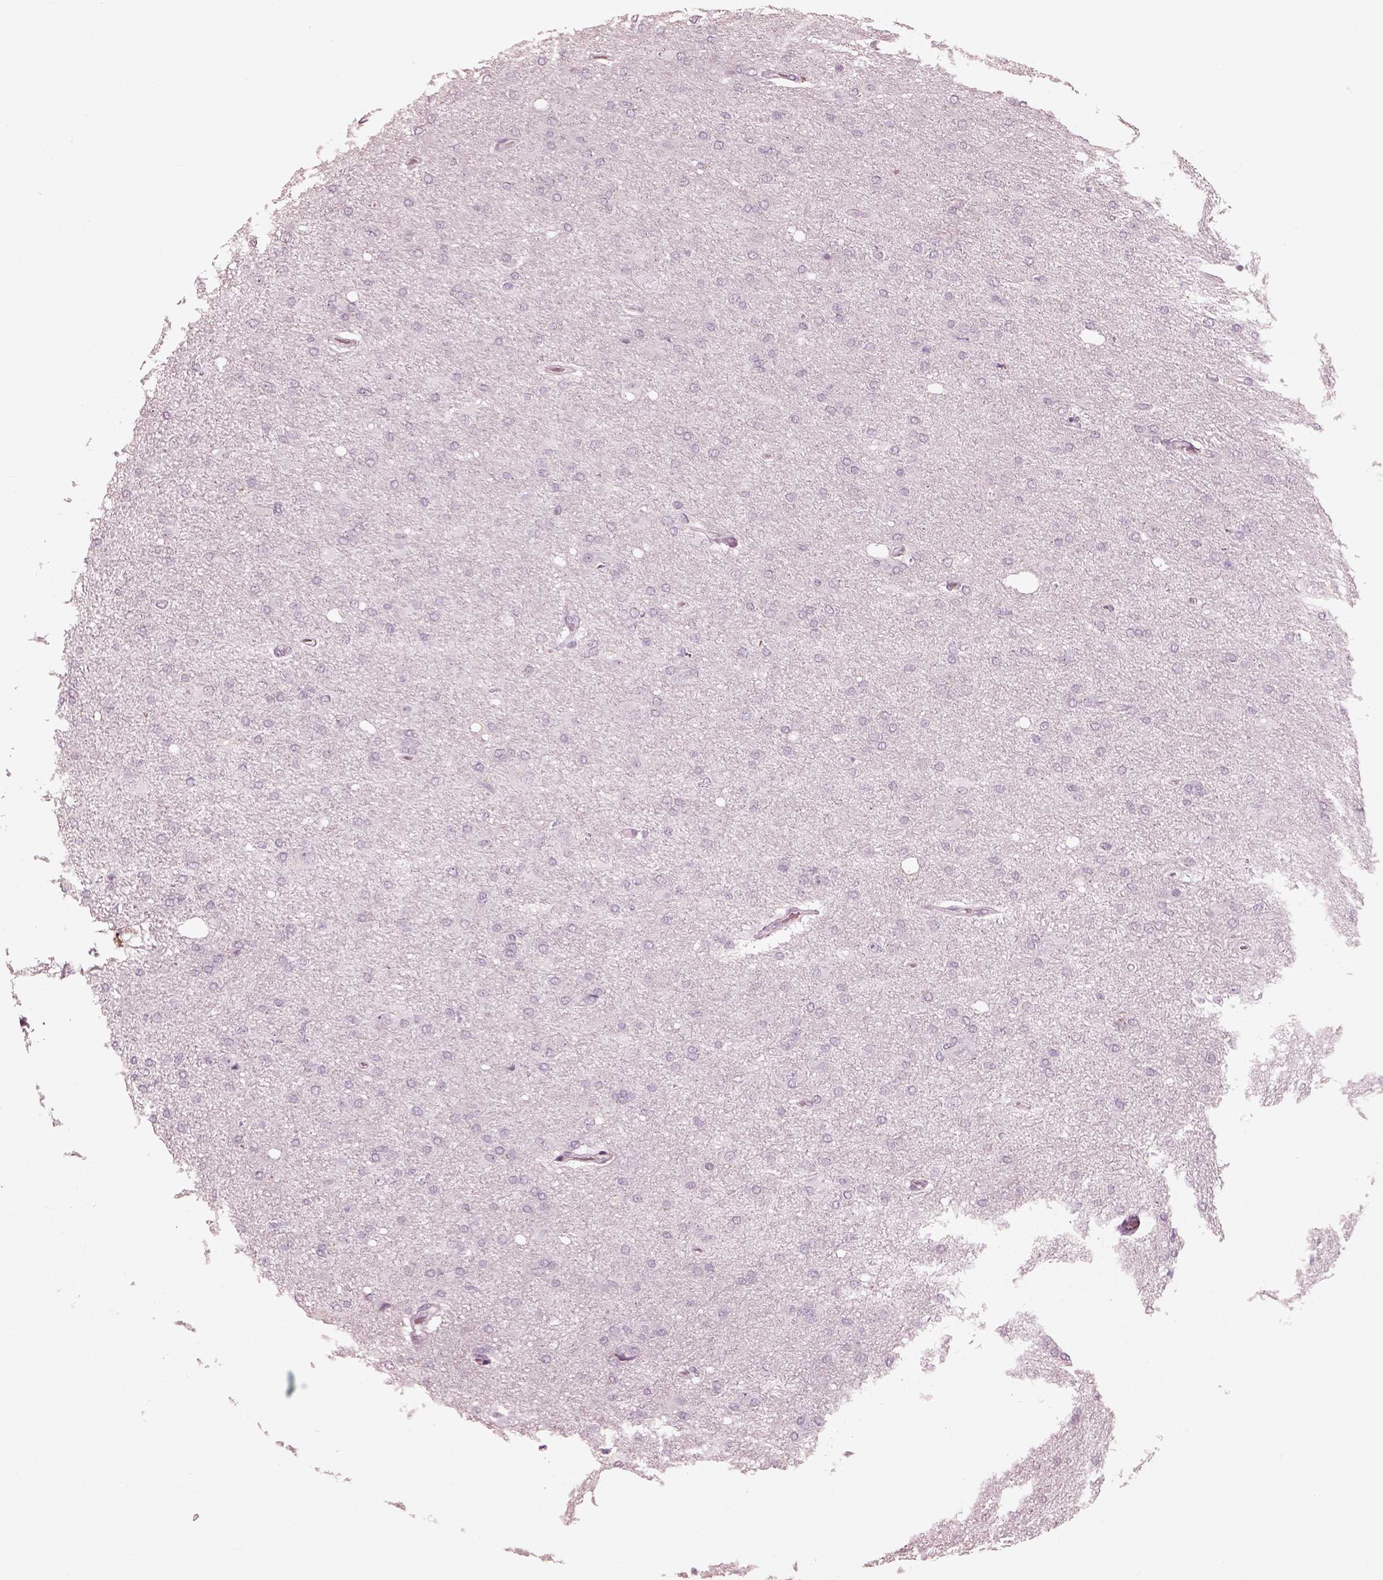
{"staining": {"intensity": "negative", "quantity": "none", "location": "none"}, "tissue": "glioma", "cell_type": "Tumor cells", "image_type": "cancer", "snomed": [{"axis": "morphology", "description": "Glioma, malignant, High grade"}, {"axis": "topography", "description": "Cerebral cortex"}], "caption": "Protein analysis of glioma displays no significant positivity in tumor cells.", "gene": "FABP9", "patient": {"sex": "male", "age": 70}}